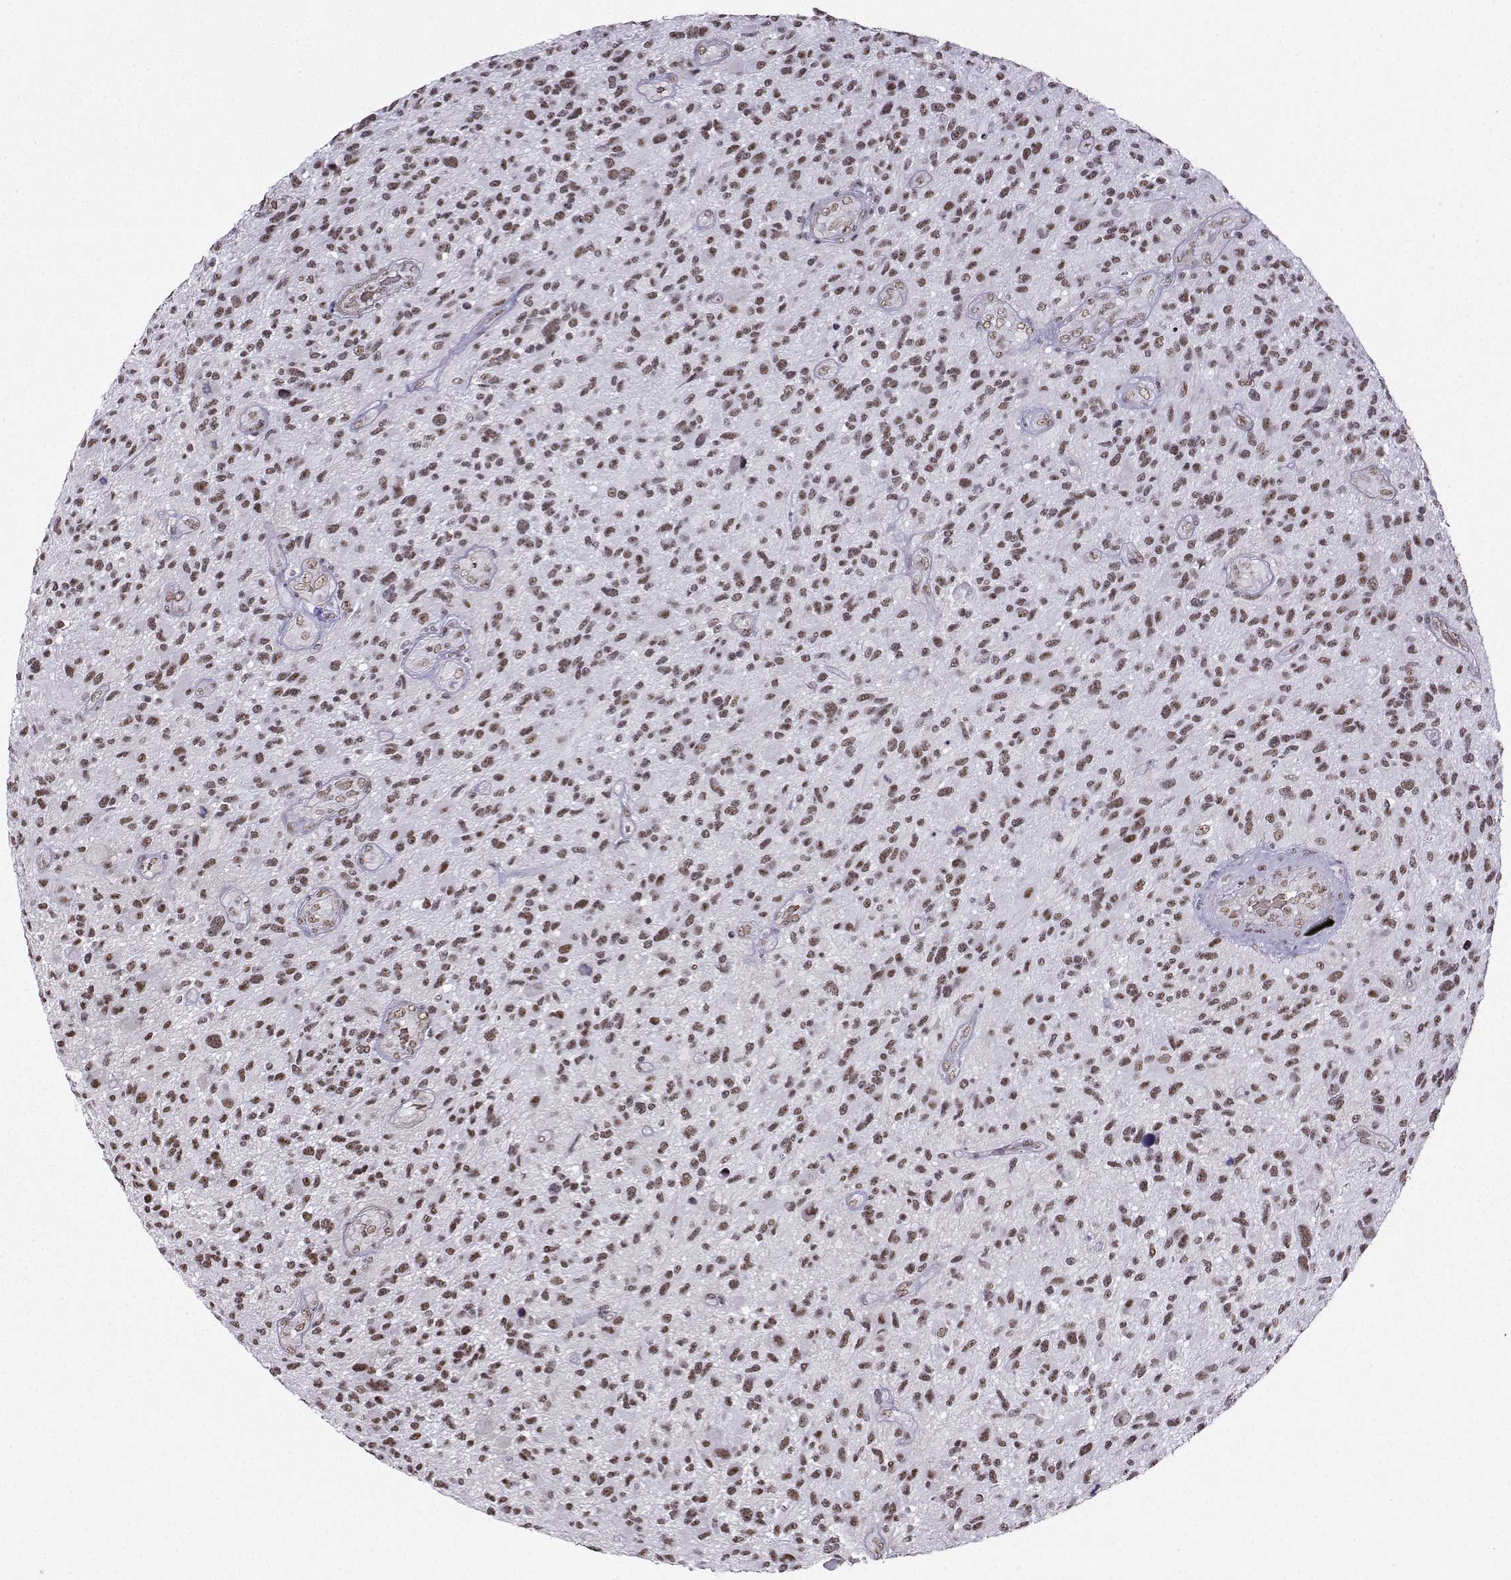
{"staining": {"intensity": "weak", "quantity": ">75%", "location": "nuclear"}, "tissue": "glioma", "cell_type": "Tumor cells", "image_type": "cancer", "snomed": [{"axis": "morphology", "description": "Glioma, malignant, High grade"}, {"axis": "topography", "description": "Brain"}], "caption": "Immunohistochemical staining of human malignant glioma (high-grade) displays low levels of weak nuclear staining in approximately >75% of tumor cells.", "gene": "CCNK", "patient": {"sex": "male", "age": 47}}